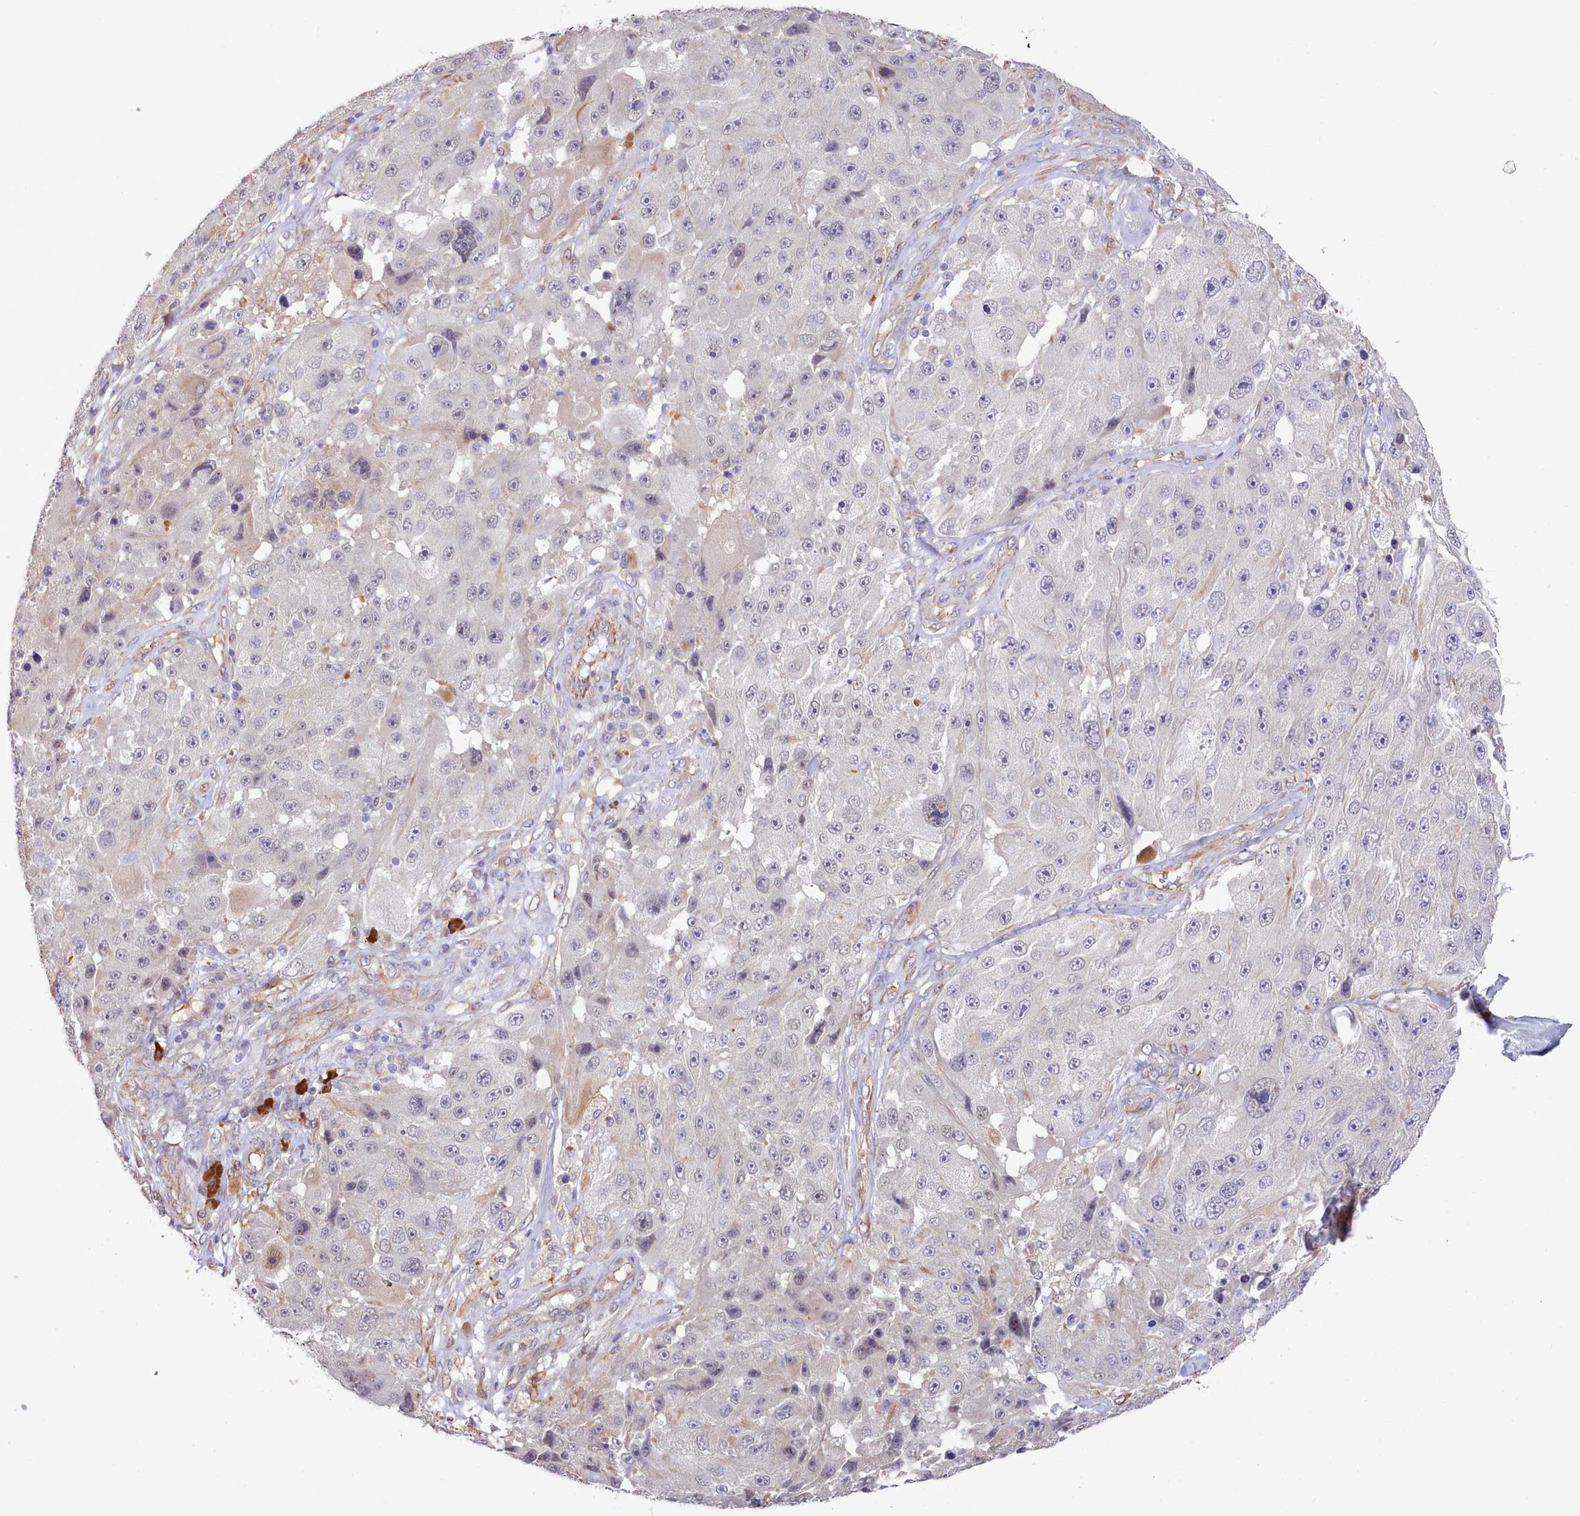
{"staining": {"intensity": "negative", "quantity": "none", "location": "none"}, "tissue": "melanoma", "cell_type": "Tumor cells", "image_type": "cancer", "snomed": [{"axis": "morphology", "description": "Malignant melanoma, Metastatic site"}, {"axis": "topography", "description": "Lymph node"}], "caption": "The image demonstrates no significant staining in tumor cells of melanoma. (Stains: DAB (3,3'-diaminobenzidine) immunohistochemistry with hematoxylin counter stain, Microscopy: brightfield microscopy at high magnification).", "gene": "ZC3H13", "patient": {"sex": "male", "age": 62}}